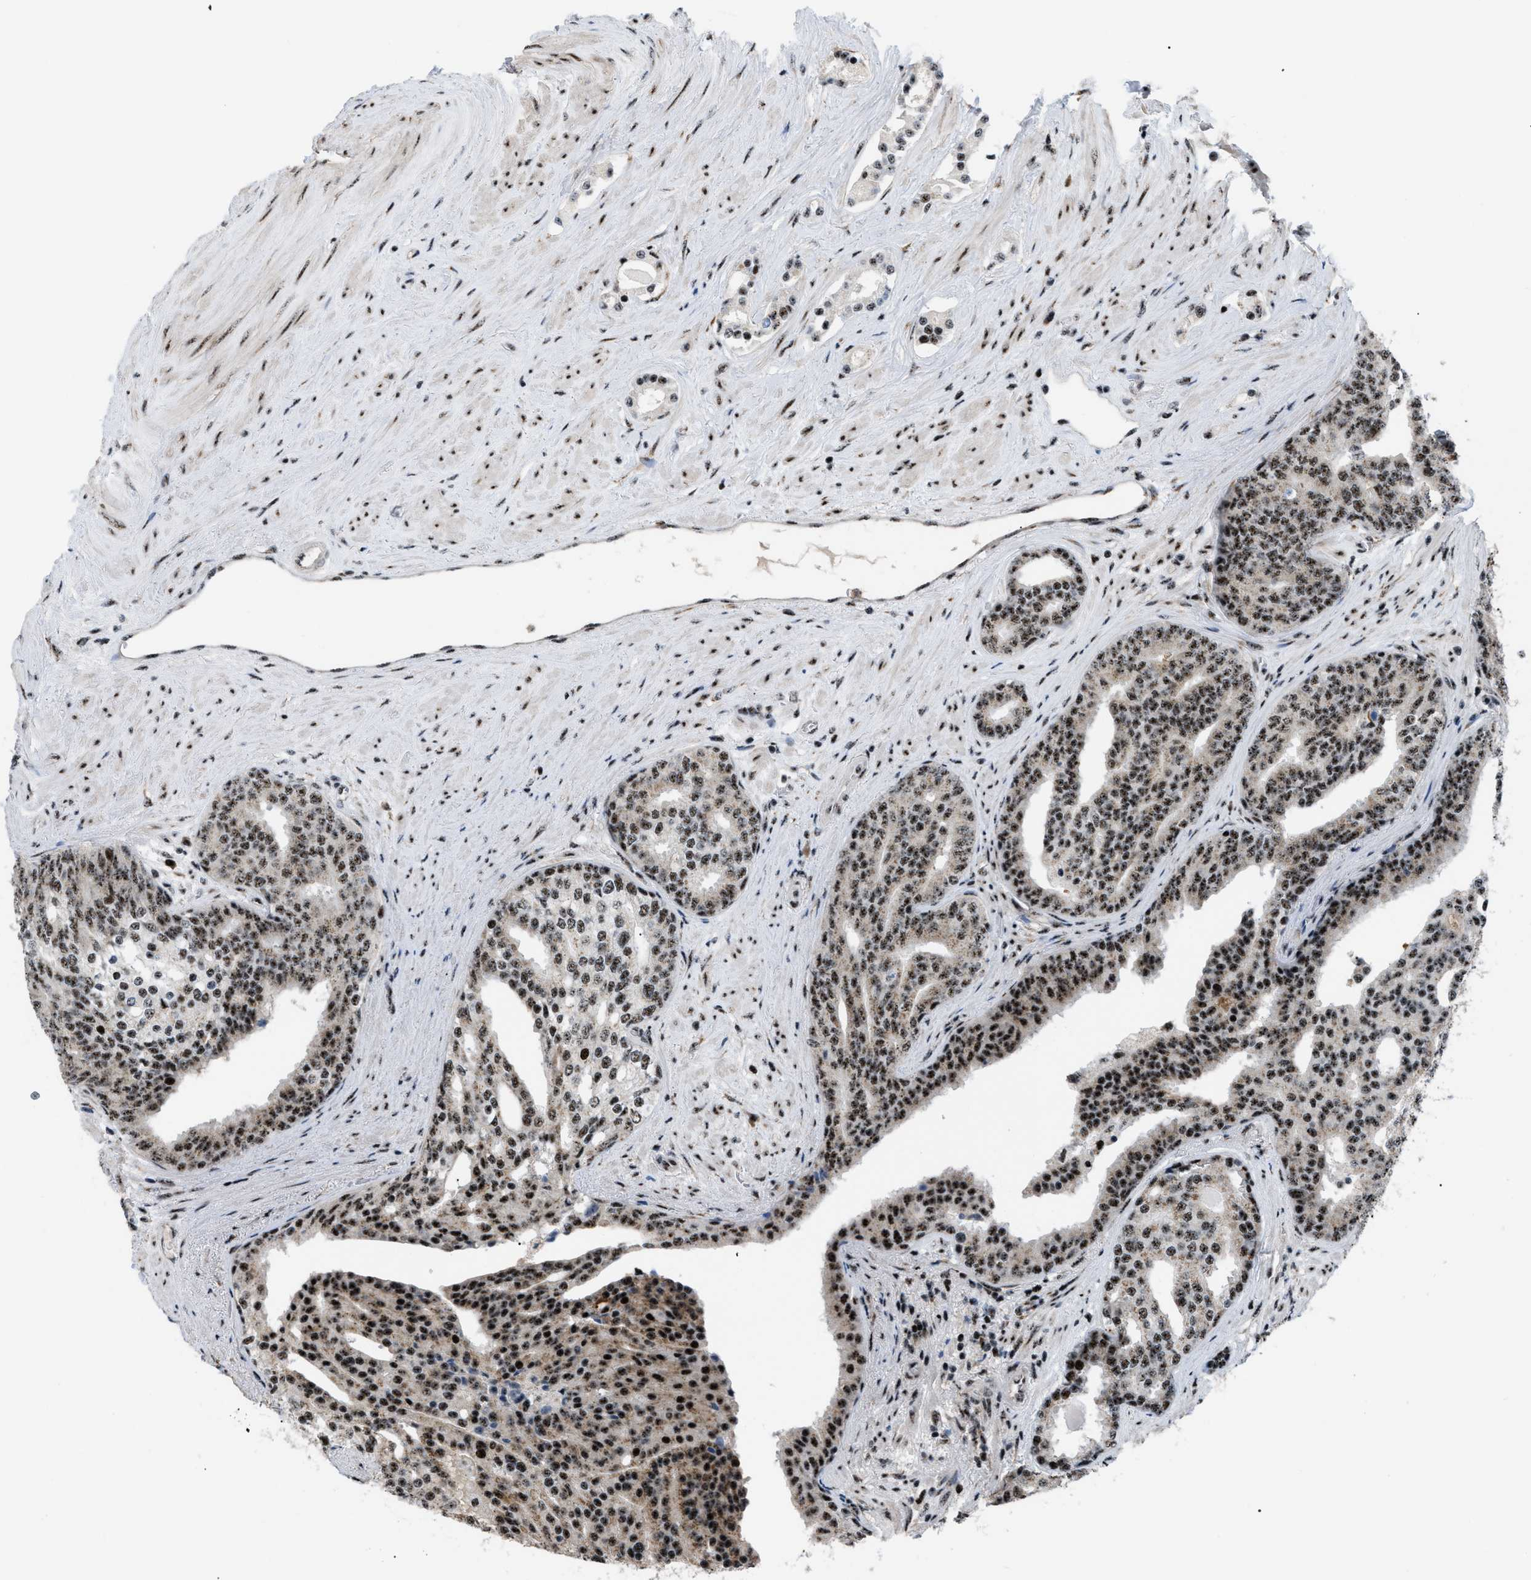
{"staining": {"intensity": "strong", "quantity": ">75%", "location": "nuclear"}, "tissue": "prostate cancer", "cell_type": "Tumor cells", "image_type": "cancer", "snomed": [{"axis": "morphology", "description": "Adenocarcinoma, High grade"}, {"axis": "topography", "description": "Prostate"}], "caption": "Brown immunohistochemical staining in high-grade adenocarcinoma (prostate) demonstrates strong nuclear positivity in approximately >75% of tumor cells. The staining was performed using DAB (3,3'-diaminobenzidine) to visualize the protein expression in brown, while the nuclei were stained in blue with hematoxylin (Magnification: 20x).", "gene": "CDR2", "patient": {"sex": "male", "age": 71}}